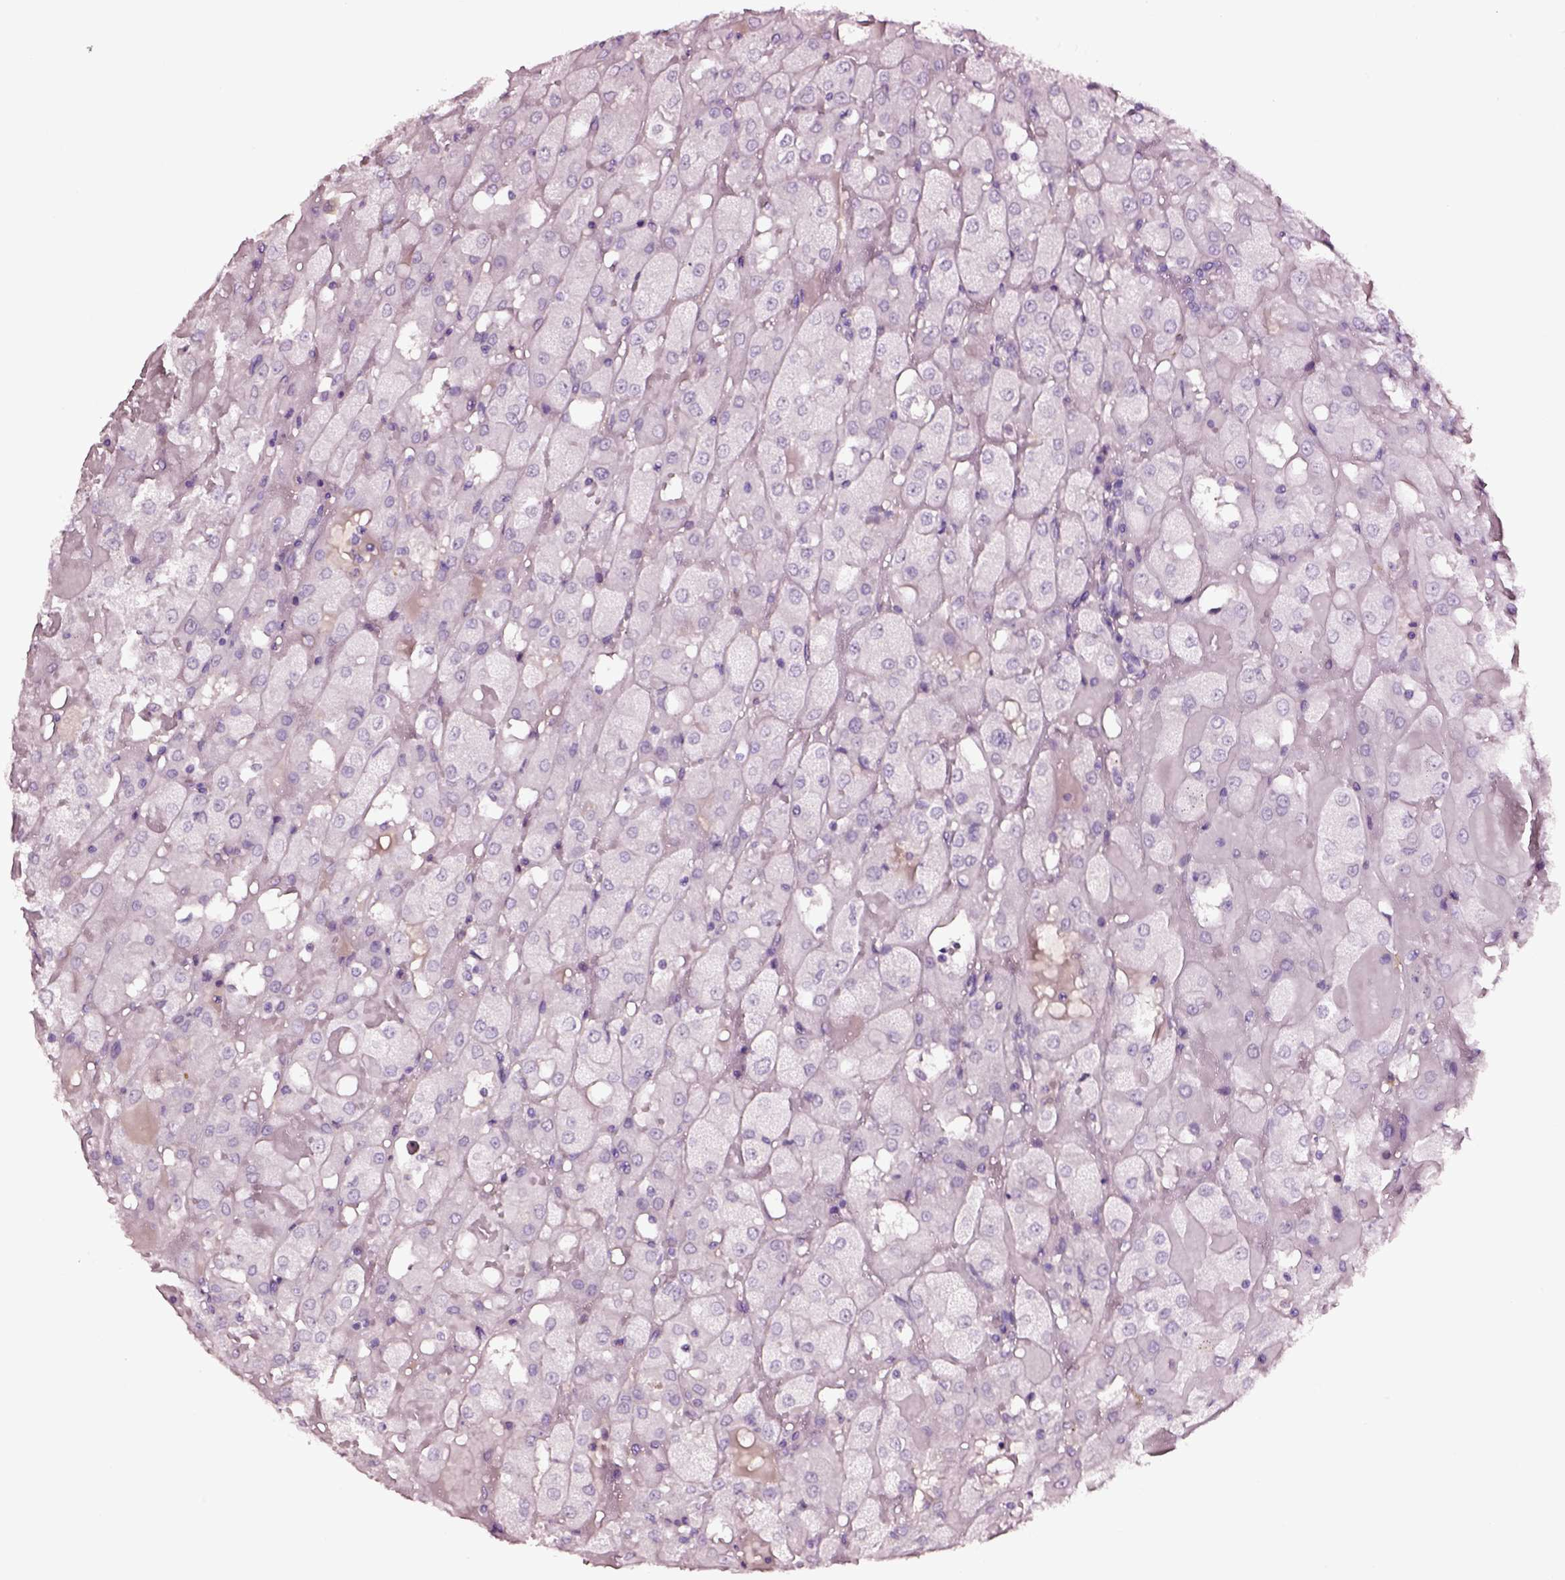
{"staining": {"intensity": "negative", "quantity": "none", "location": "none"}, "tissue": "renal cancer", "cell_type": "Tumor cells", "image_type": "cancer", "snomed": [{"axis": "morphology", "description": "Adenocarcinoma, NOS"}, {"axis": "topography", "description": "Kidney"}], "caption": "This photomicrograph is of renal cancer stained with IHC to label a protein in brown with the nuclei are counter-stained blue. There is no staining in tumor cells. Nuclei are stained in blue.", "gene": "SMIM17", "patient": {"sex": "male", "age": 72}}